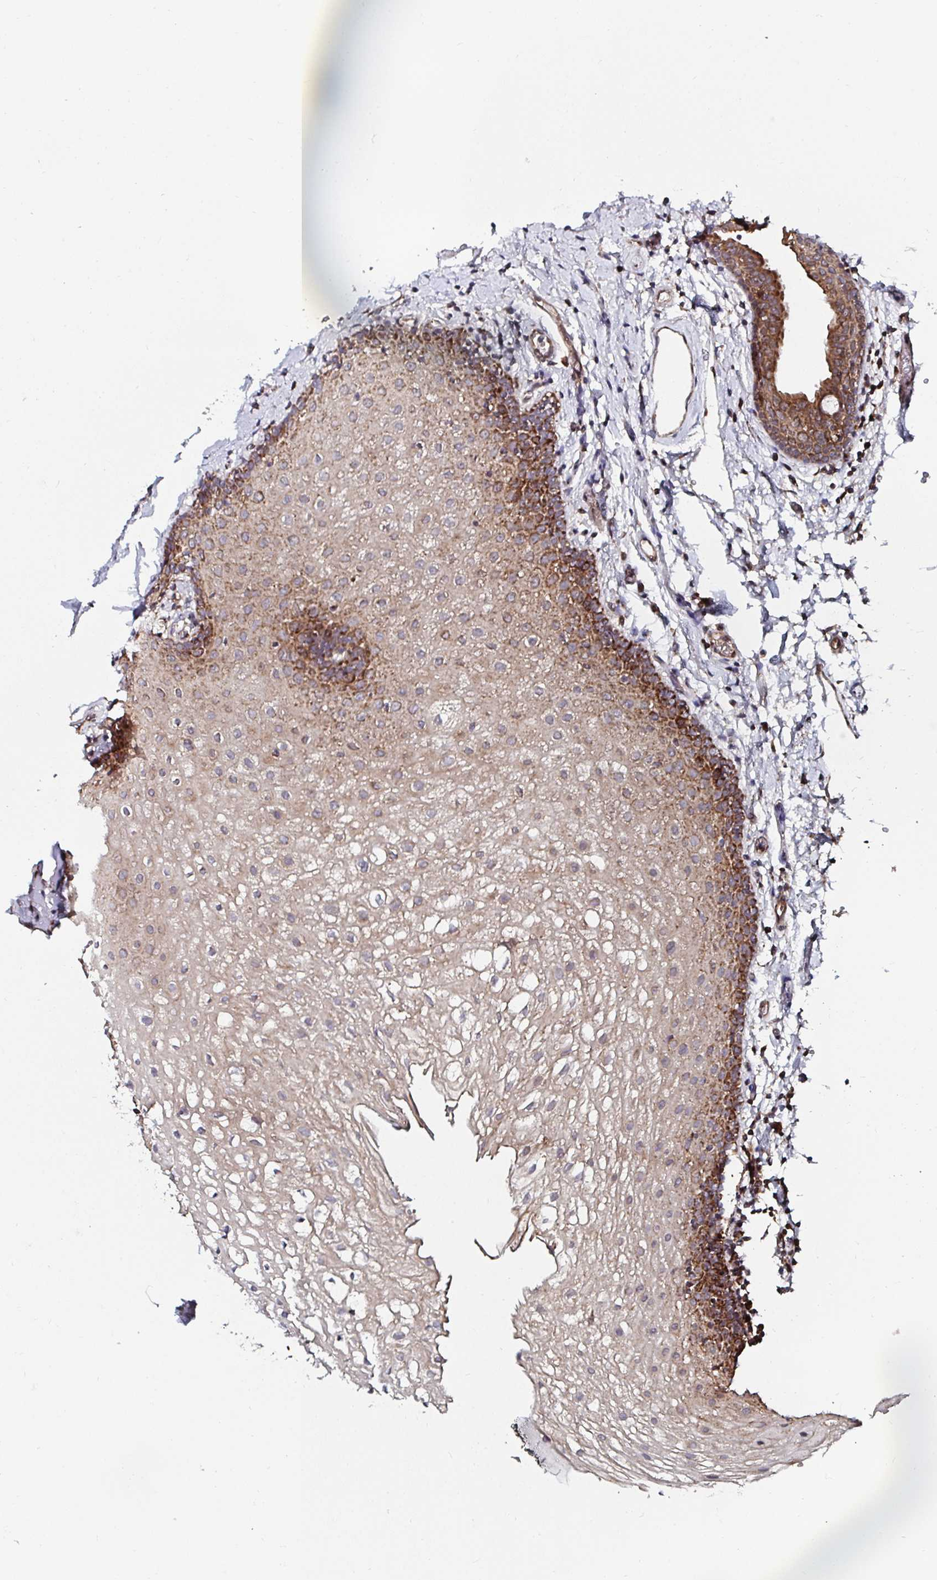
{"staining": {"intensity": "strong", "quantity": "25%-75%", "location": "cytoplasmic/membranous"}, "tissue": "oral mucosa", "cell_type": "Squamous epithelial cells", "image_type": "normal", "snomed": [{"axis": "morphology", "description": "Normal tissue, NOS"}, {"axis": "morphology", "description": "Squamous cell carcinoma, NOS"}, {"axis": "topography", "description": "Oral tissue"}, {"axis": "topography", "description": "Head-Neck"}], "caption": "The histopathology image shows staining of normal oral mucosa, revealing strong cytoplasmic/membranous protein positivity (brown color) within squamous epithelial cells. (Stains: DAB (3,3'-diaminobenzidine) in brown, nuclei in blue, Microscopy: brightfield microscopy at high magnification).", "gene": "ATAD3A", "patient": {"sex": "male", "age": 58}}